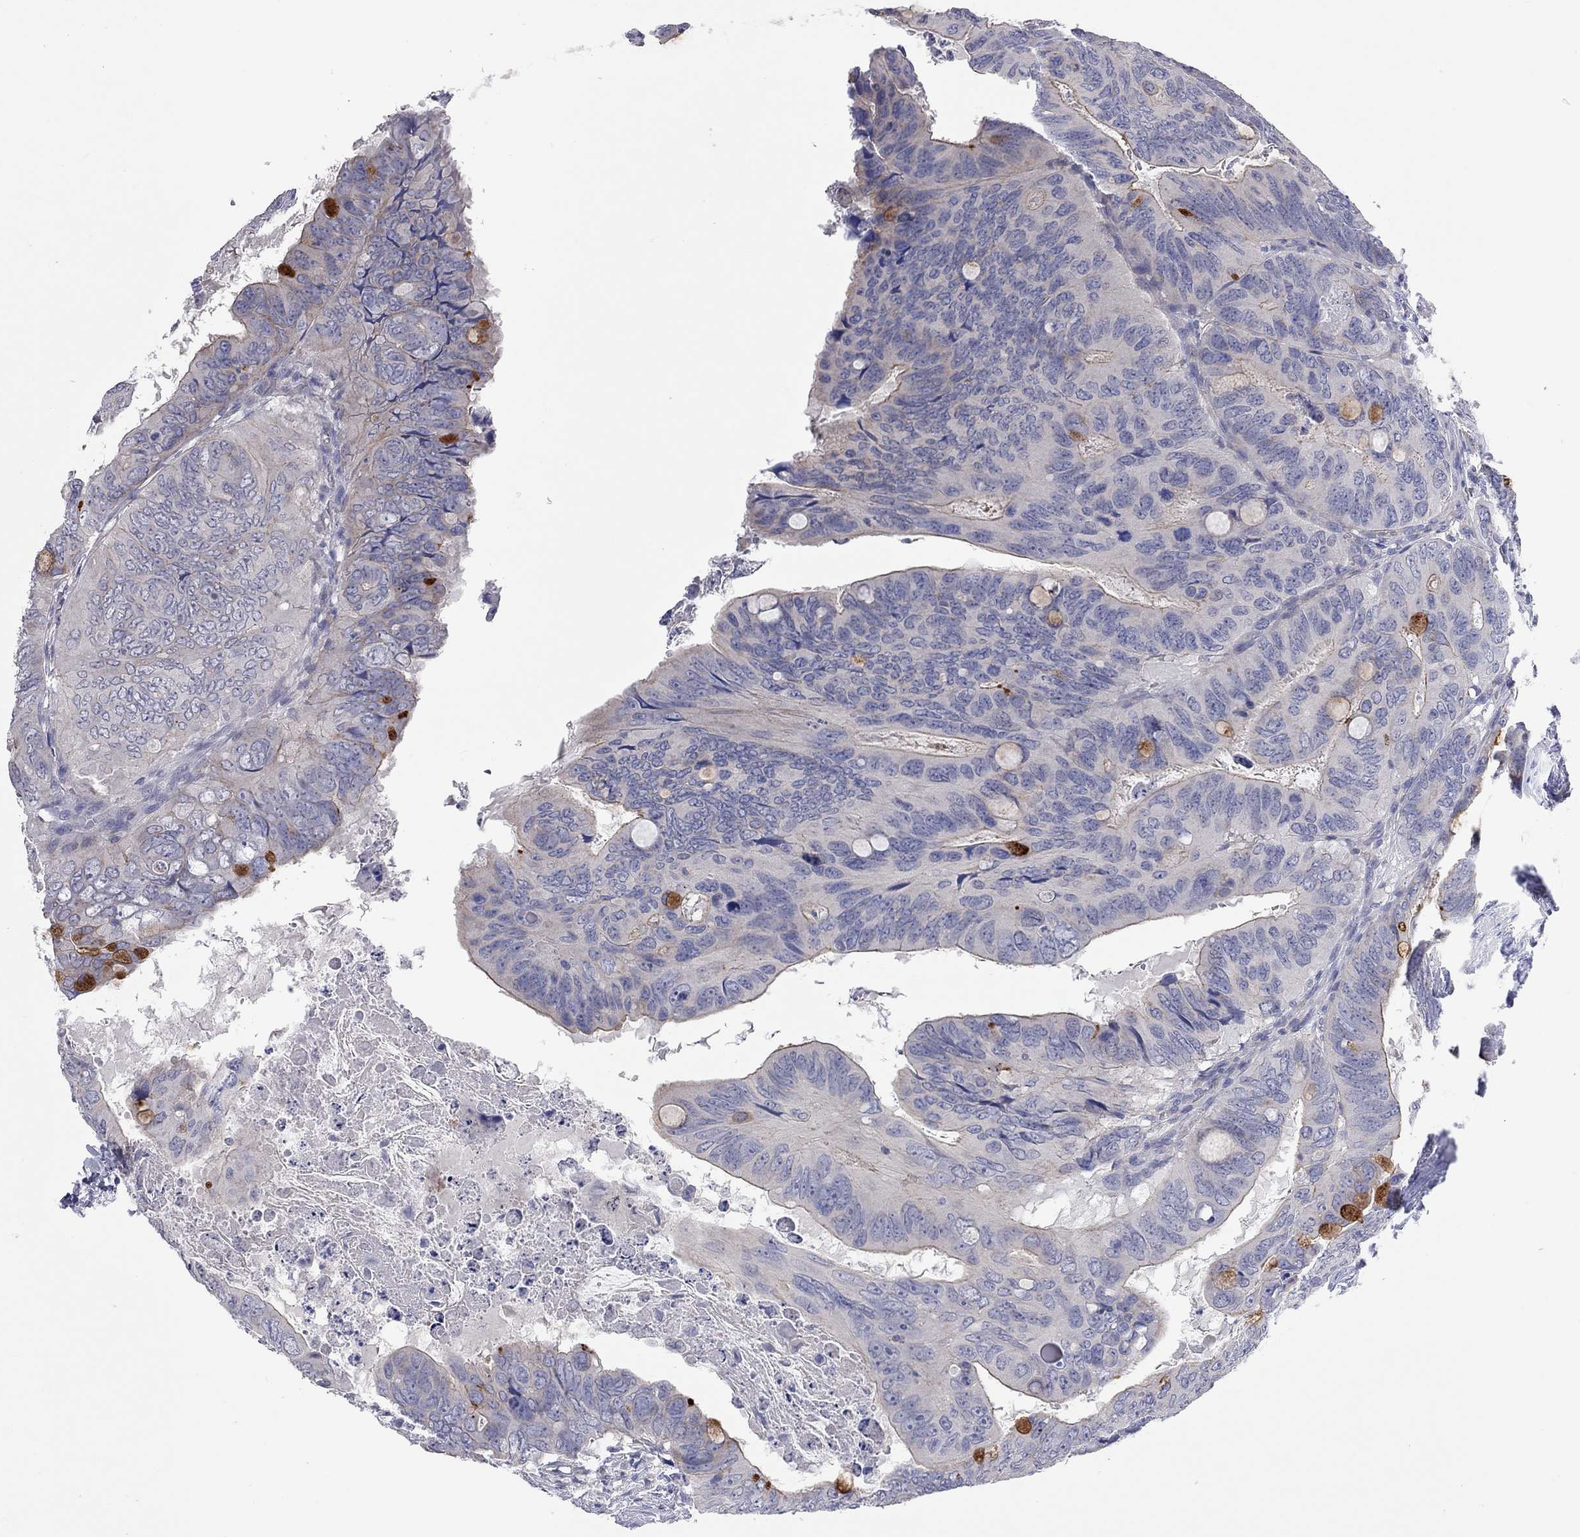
{"staining": {"intensity": "moderate", "quantity": "<25%", "location": "cytoplasmic/membranous"}, "tissue": "colorectal cancer", "cell_type": "Tumor cells", "image_type": "cancer", "snomed": [{"axis": "morphology", "description": "Adenocarcinoma, NOS"}, {"axis": "topography", "description": "Colon"}], "caption": "IHC histopathology image of human colorectal cancer stained for a protein (brown), which displays low levels of moderate cytoplasmic/membranous positivity in about <25% of tumor cells.", "gene": "KCNB1", "patient": {"sex": "male", "age": 79}}